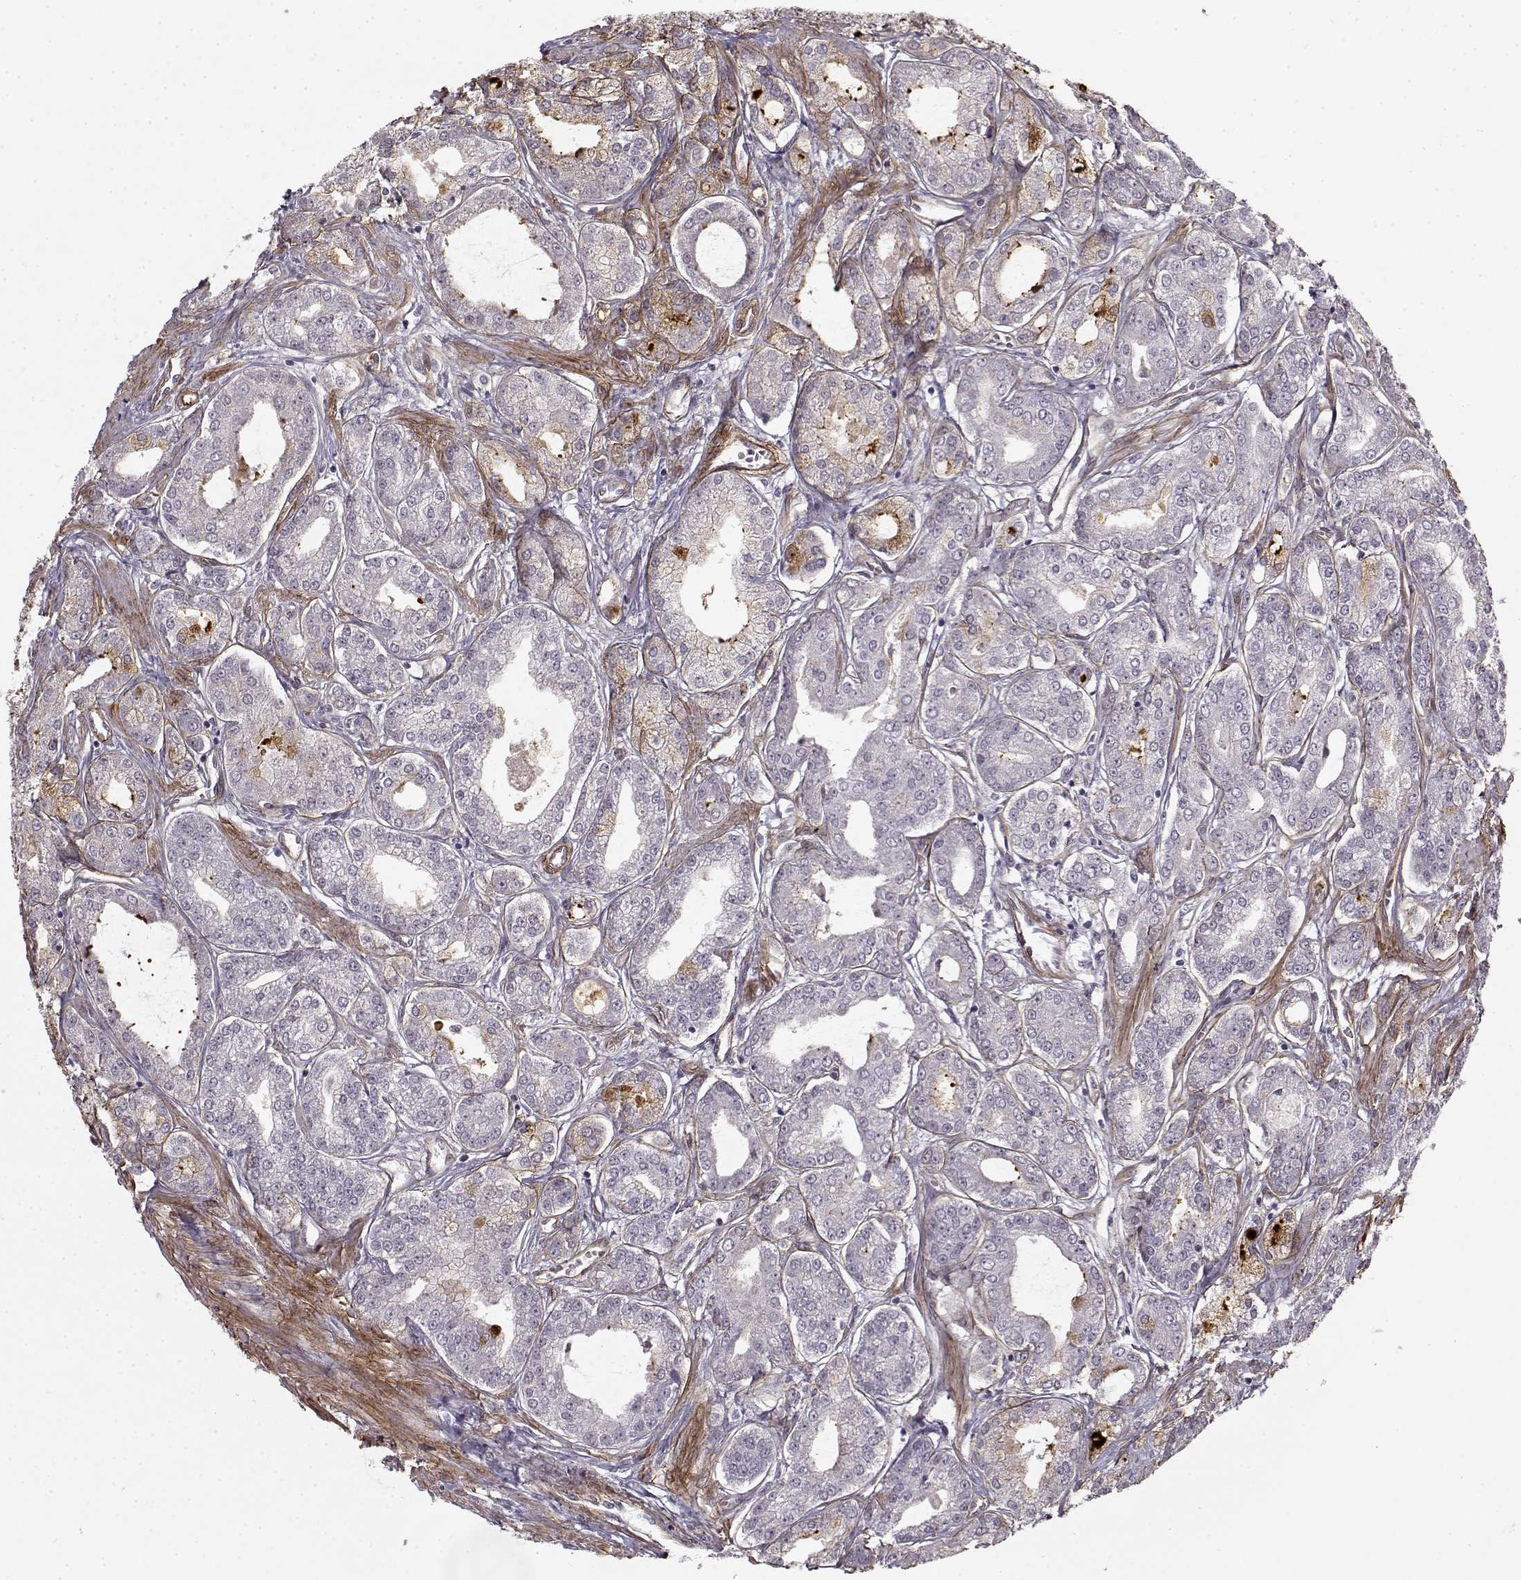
{"staining": {"intensity": "weak", "quantity": "<25%", "location": "cytoplasmic/membranous"}, "tissue": "prostate cancer", "cell_type": "Tumor cells", "image_type": "cancer", "snomed": [{"axis": "morphology", "description": "Adenocarcinoma, NOS"}, {"axis": "topography", "description": "Prostate"}], "caption": "Photomicrograph shows no protein expression in tumor cells of prostate cancer (adenocarcinoma) tissue.", "gene": "LAMB2", "patient": {"sex": "male", "age": 71}}